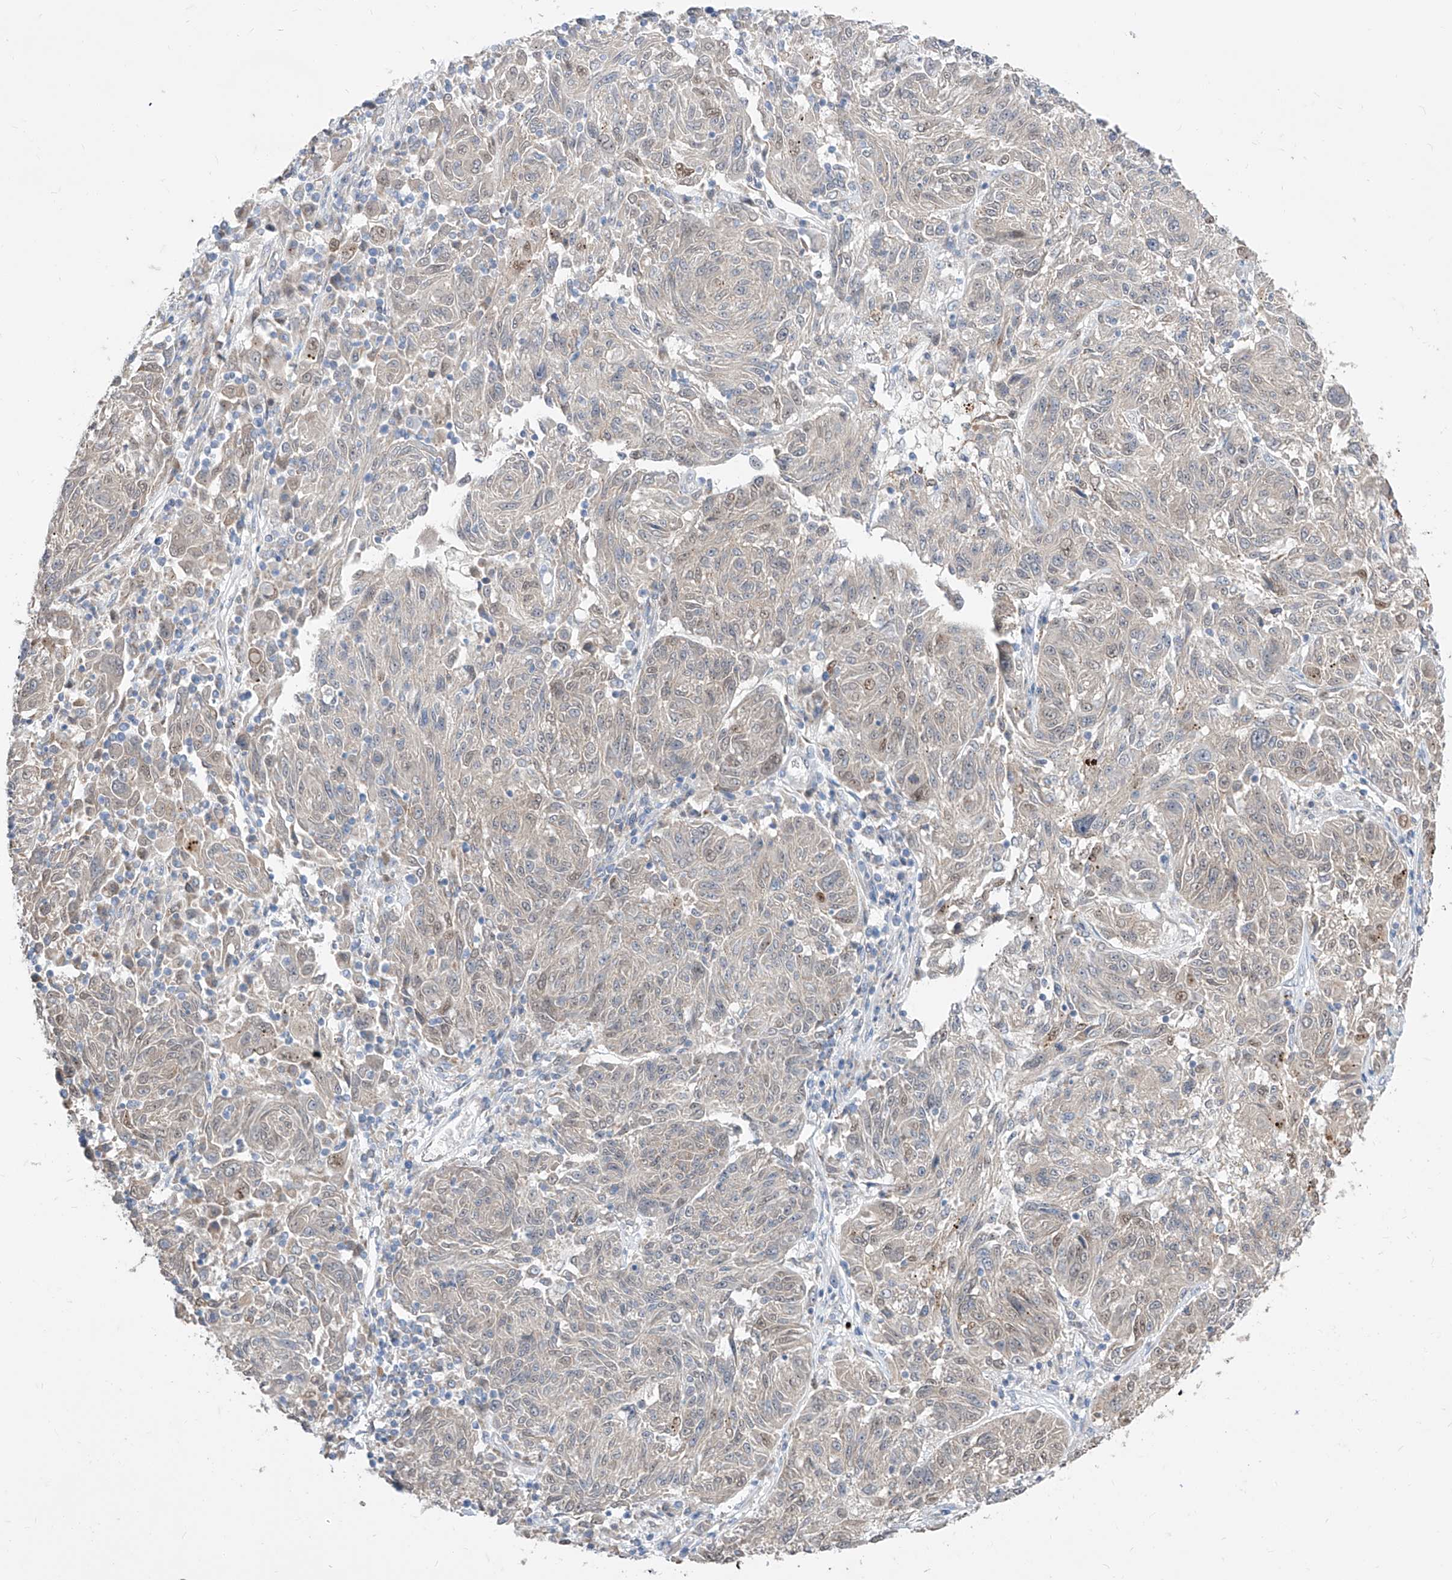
{"staining": {"intensity": "weak", "quantity": "<25%", "location": "nuclear"}, "tissue": "melanoma", "cell_type": "Tumor cells", "image_type": "cancer", "snomed": [{"axis": "morphology", "description": "Malignant melanoma, NOS"}, {"axis": "topography", "description": "Skin"}], "caption": "DAB (3,3'-diaminobenzidine) immunohistochemical staining of human melanoma reveals no significant expression in tumor cells.", "gene": "BROX", "patient": {"sex": "male", "age": 53}}